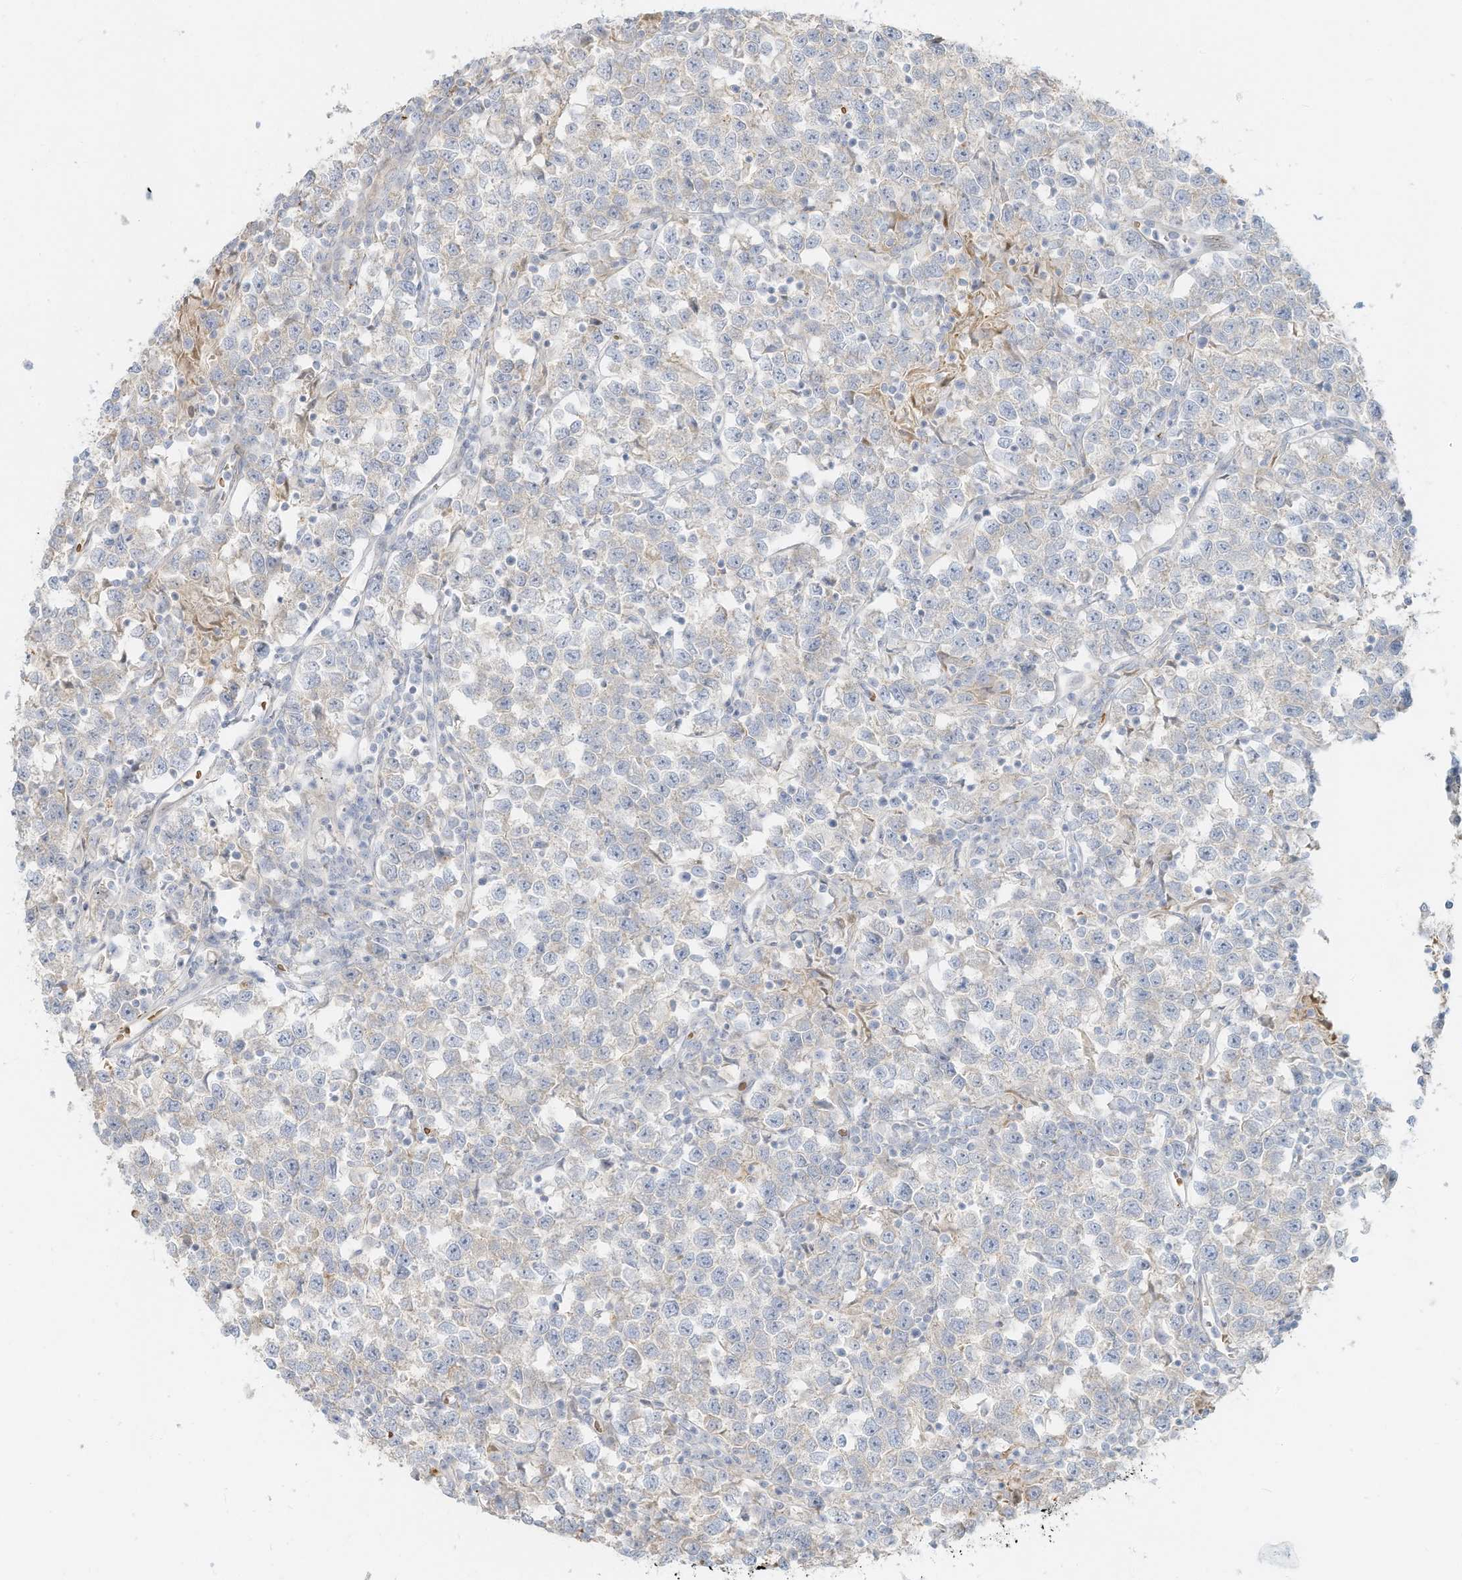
{"staining": {"intensity": "negative", "quantity": "none", "location": "none"}, "tissue": "testis cancer", "cell_type": "Tumor cells", "image_type": "cancer", "snomed": [{"axis": "morphology", "description": "Normal tissue, NOS"}, {"axis": "morphology", "description": "Seminoma, NOS"}, {"axis": "topography", "description": "Testis"}], "caption": "Tumor cells show no significant protein positivity in testis cancer.", "gene": "OFD1", "patient": {"sex": "male", "age": 43}}